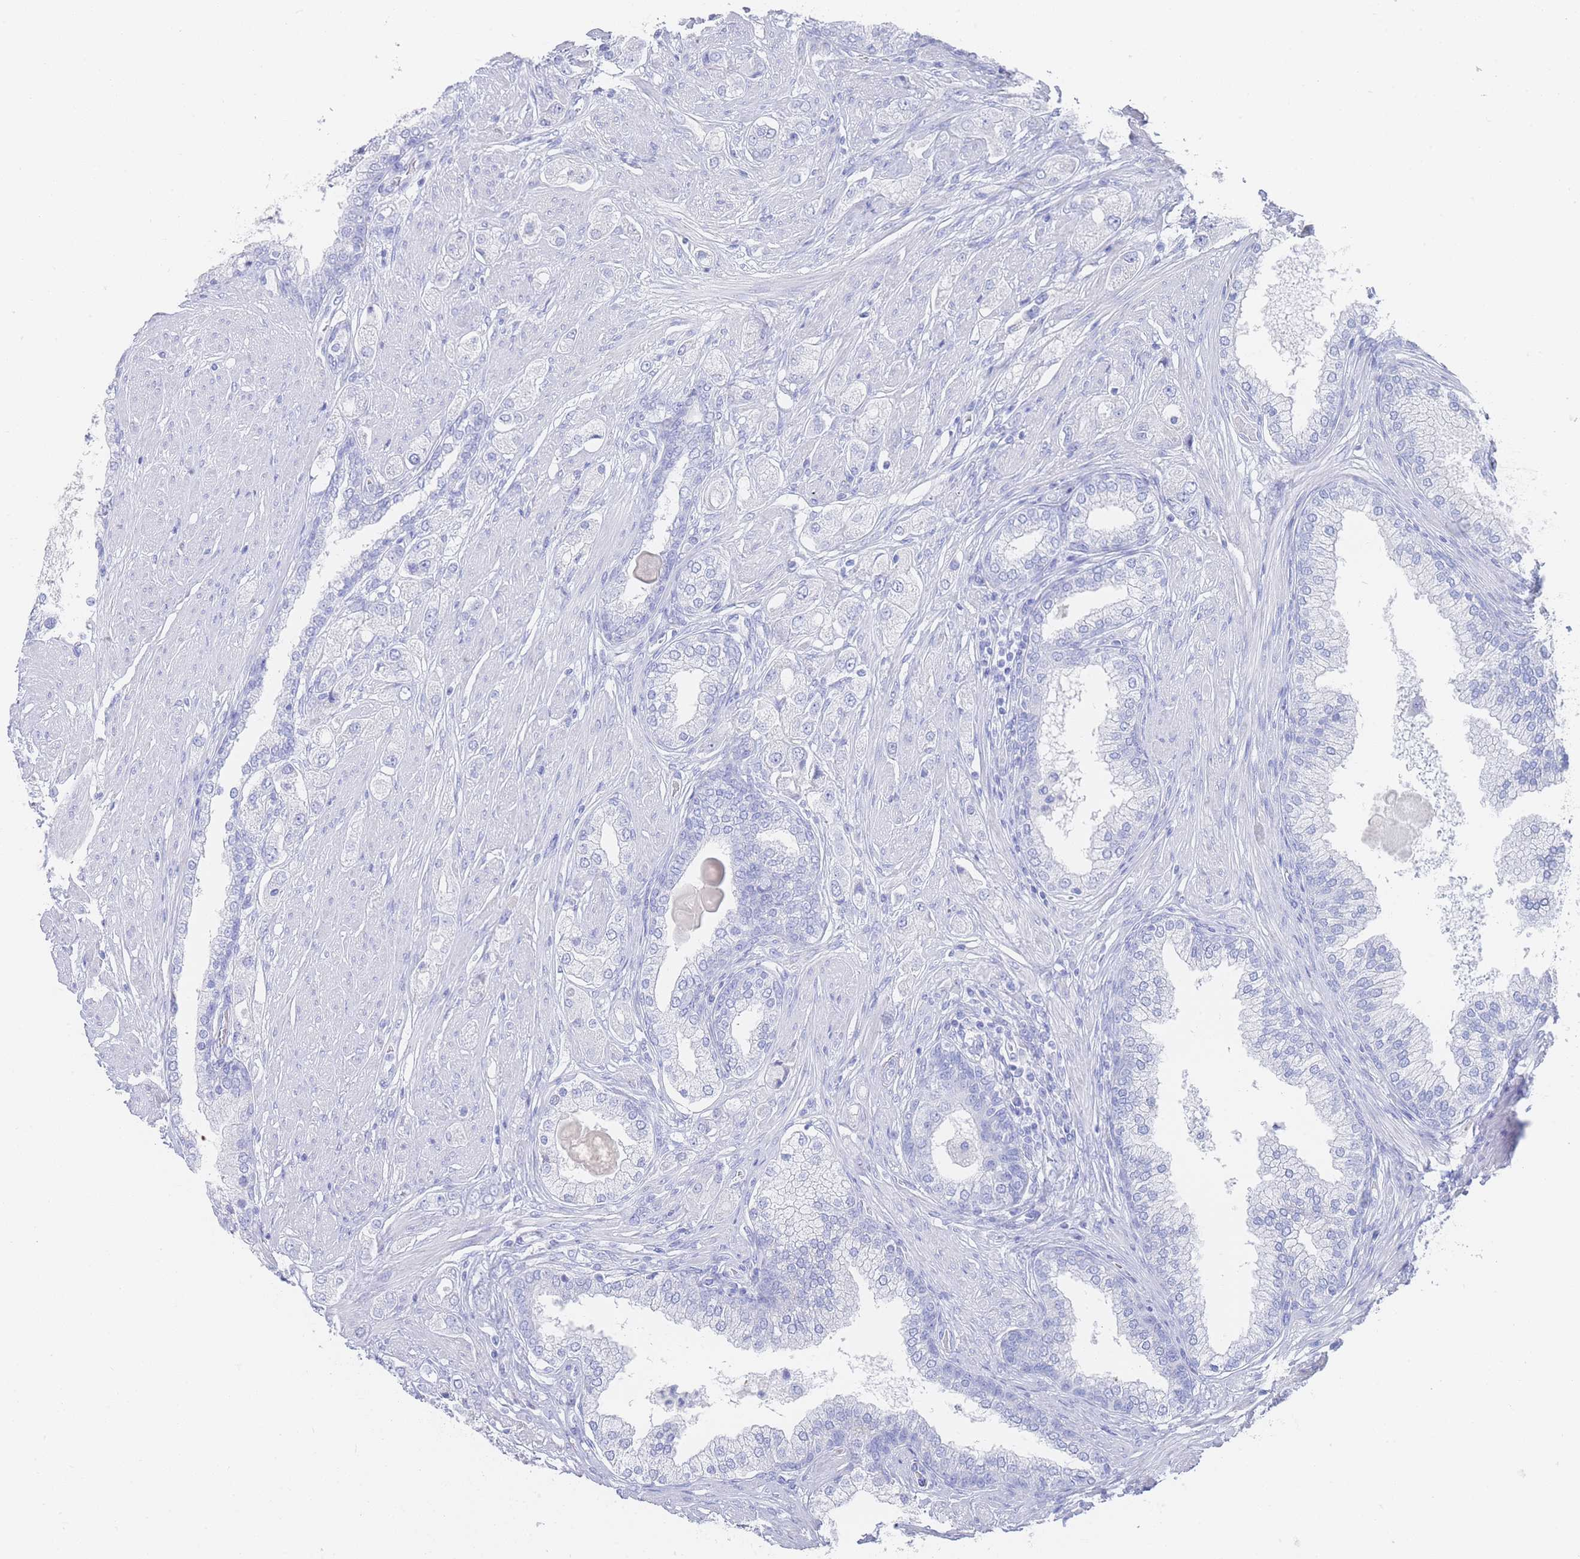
{"staining": {"intensity": "negative", "quantity": "none", "location": "none"}, "tissue": "prostate cancer", "cell_type": "Tumor cells", "image_type": "cancer", "snomed": [{"axis": "morphology", "description": "Adenocarcinoma, High grade"}, {"axis": "topography", "description": "Prostate"}], "caption": "Prostate adenocarcinoma (high-grade) was stained to show a protein in brown. There is no significant expression in tumor cells. (Stains: DAB immunohistochemistry with hematoxylin counter stain, Microscopy: brightfield microscopy at high magnification).", "gene": "LRRC37A", "patient": {"sex": "male", "age": 68}}